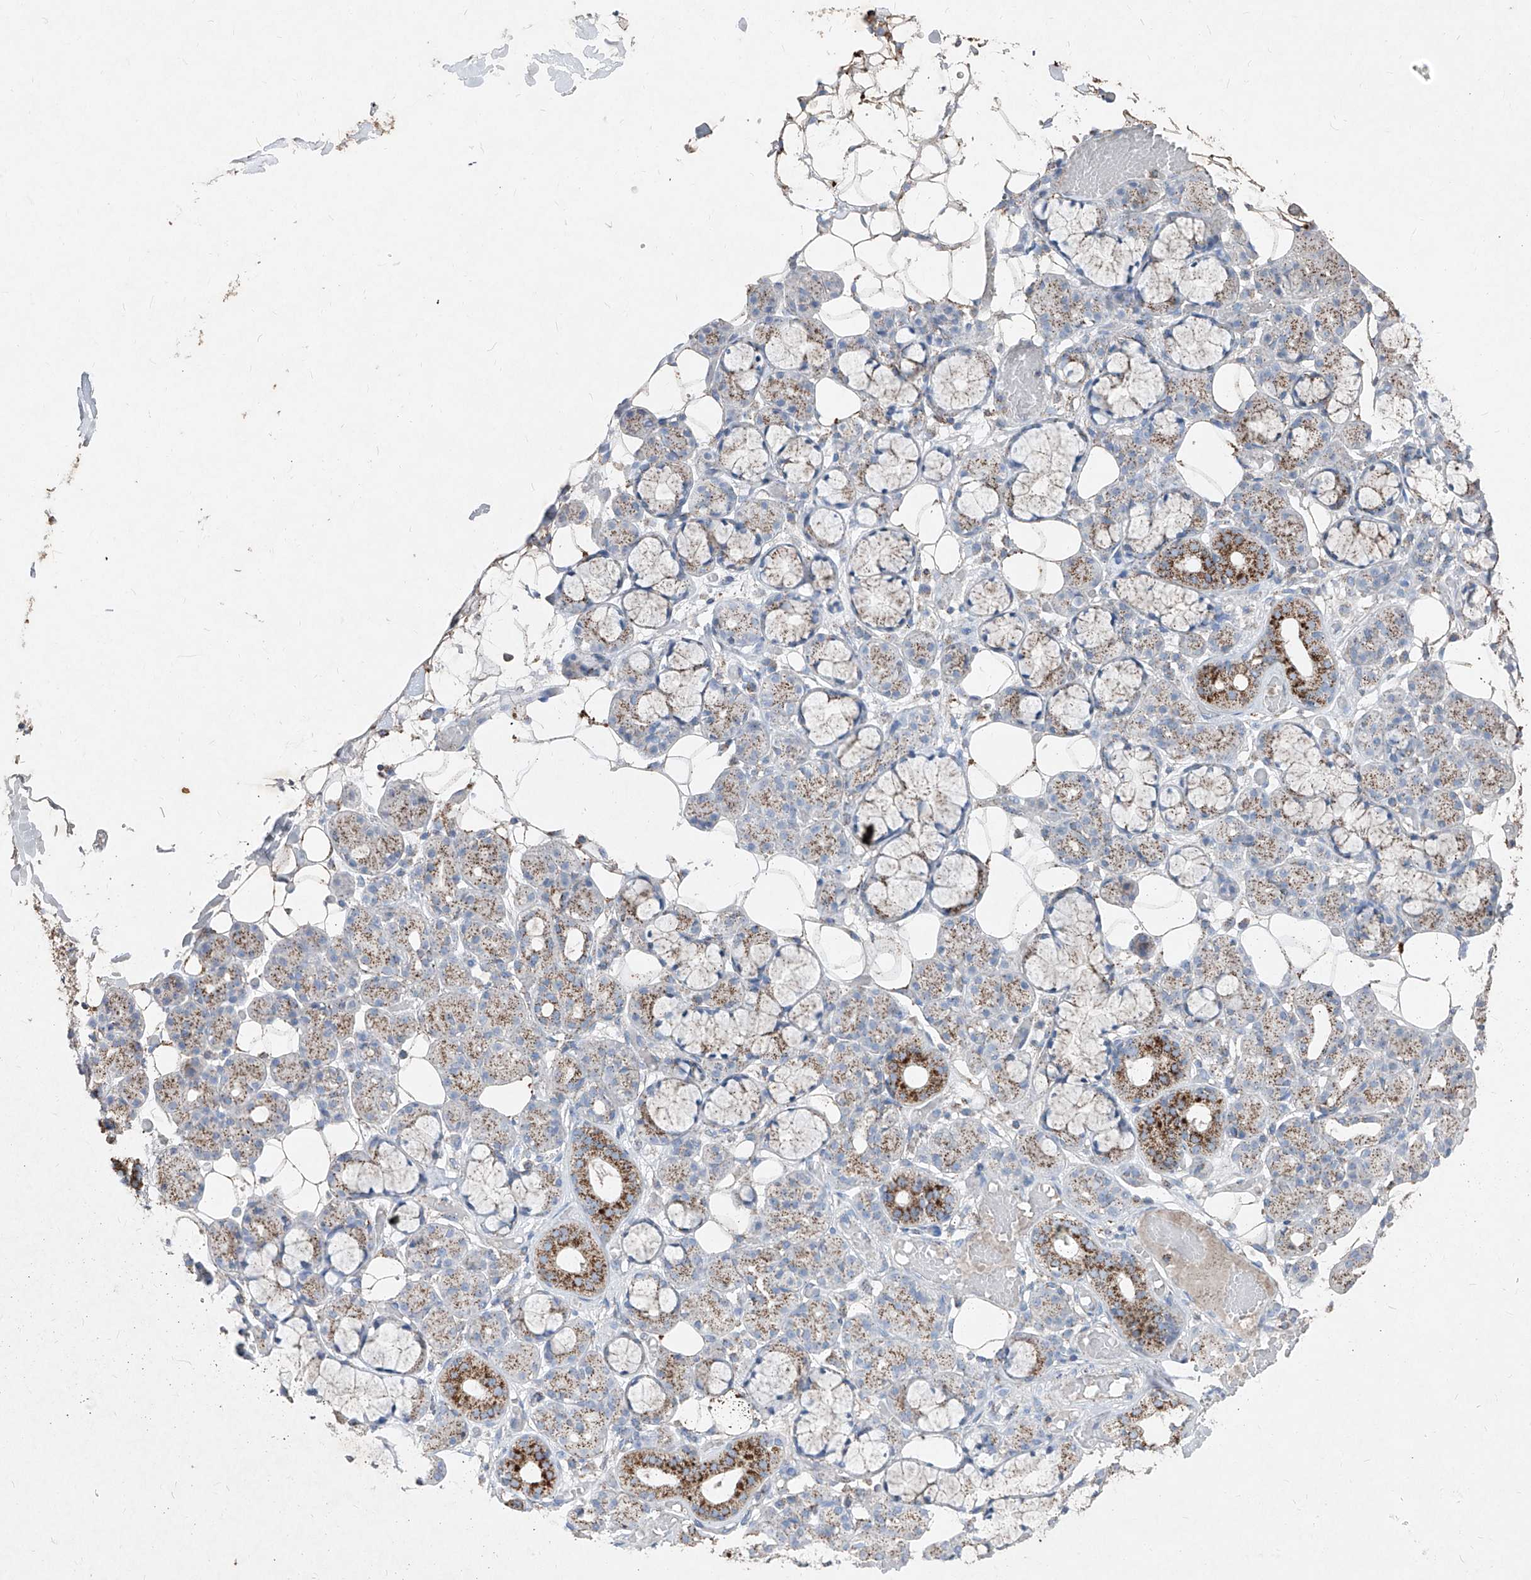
{"staining": {"intensity": "moderate", "quantity": "25%-75%", "location": "cytoplasmic/membranous"}, "tissue": "salivary gland", "cell_type": "Glandular cells", "image_type": "normal", "snomed": [{"axis": "morphology", "description": "Normal tissue, NOS"}, {"axis": "topography", "description": "Salivary gland"}], "caption": "Protein staining of unremarkable salivary gland exhibits moderate cytoplasmic/membranous staining in about 25%-75% of glandular cells.", "gene": "ABCD3", "patient": {"sex": "male", "age": 63}}